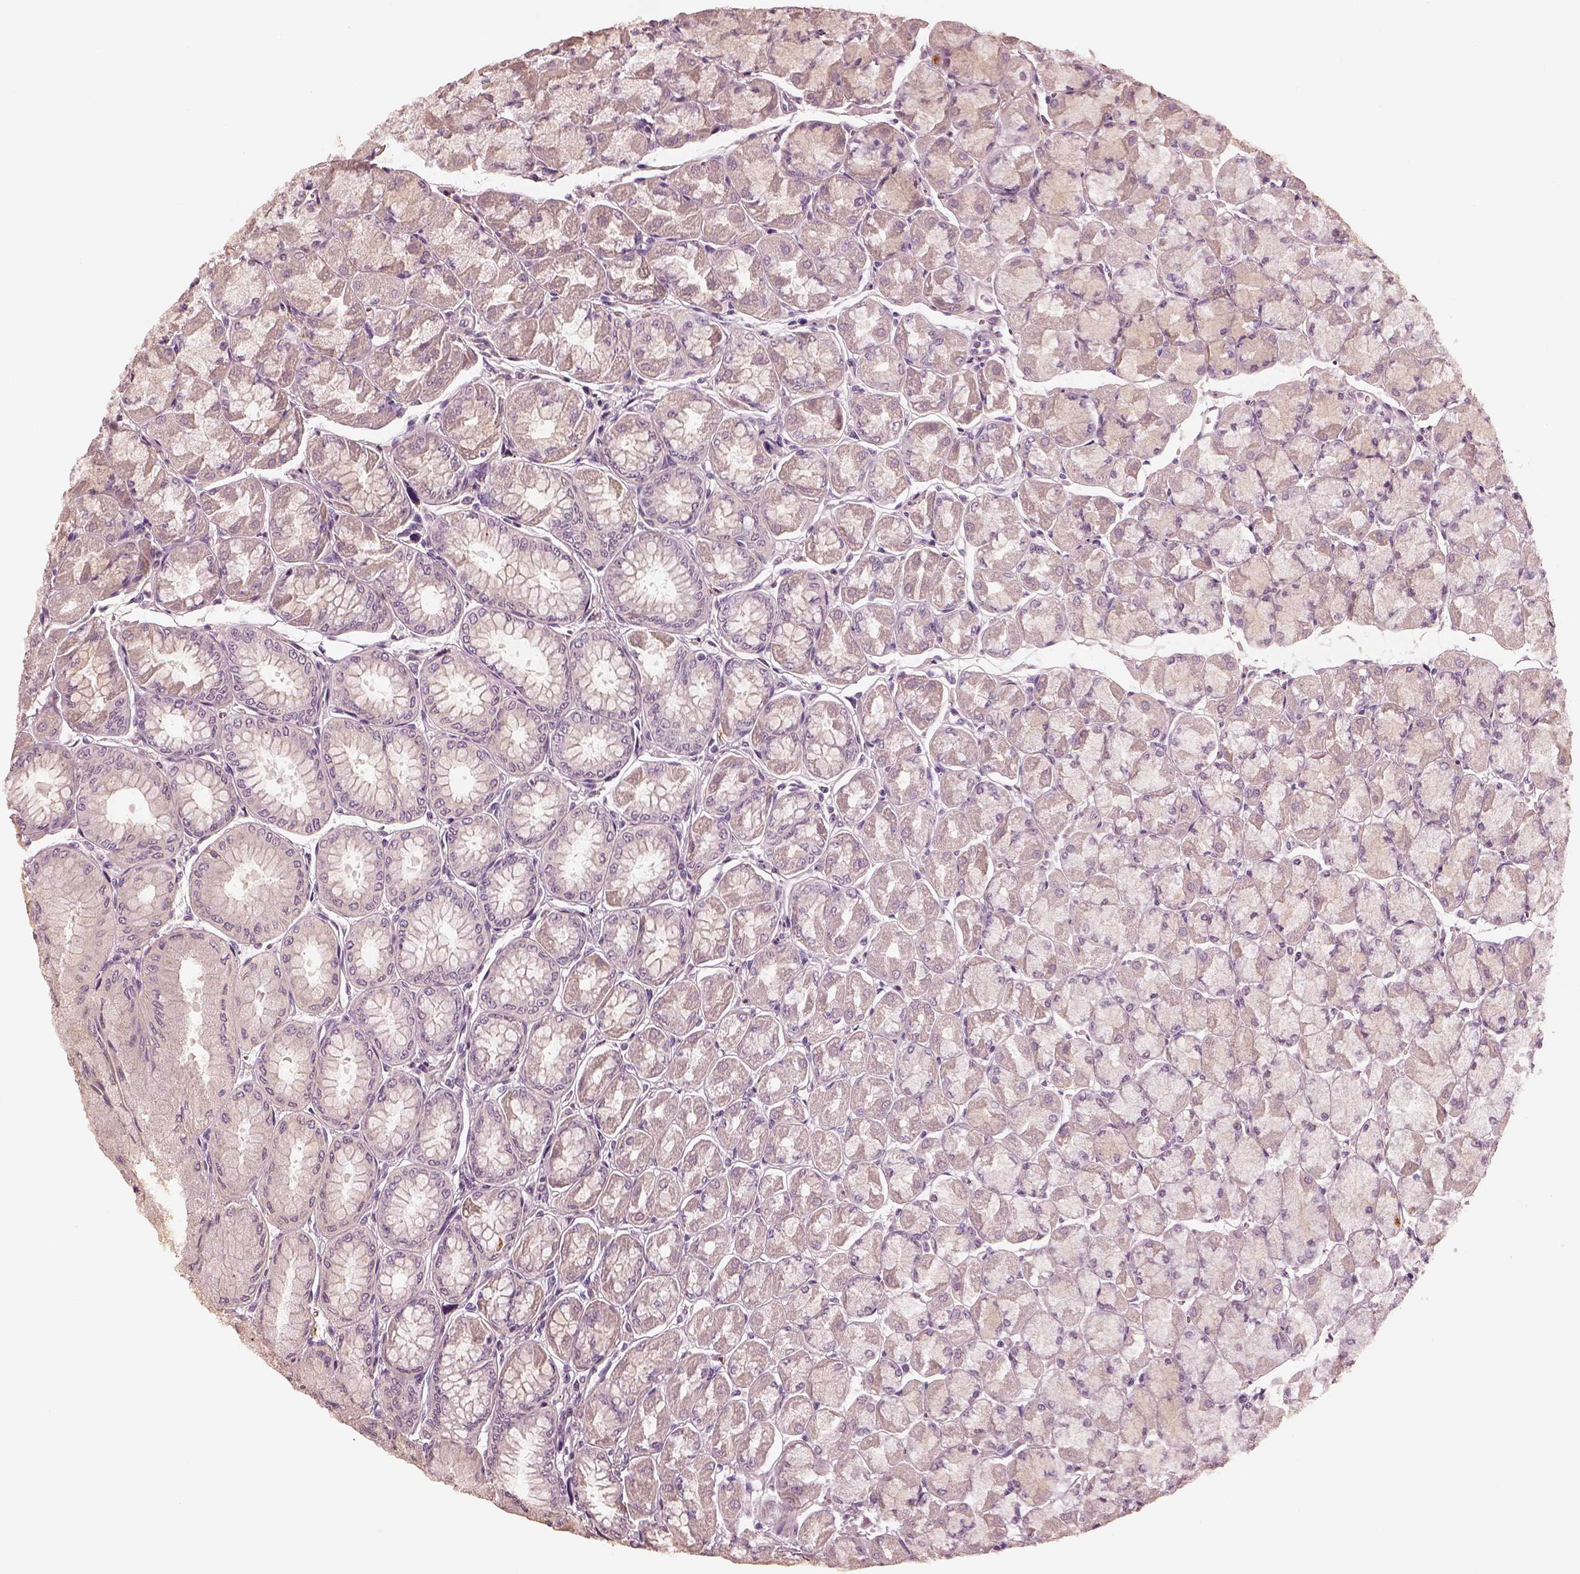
{"staining": {"intensity": "negative", "quantity": "none", "location": "none"}, "tissue": "stomach", "cell_type": "Glandular cells", "image_type": "normal", "snomed": [{"axis": "morphology", "description": "Normal tissue, NOS"}, {"axis": "topography", "description": "Stomach, upper"}], "caption": "A histopathology image of human stomach is negative for staining in glandular cells. (DAB (3,3'-diaminobenzidine) immunohistochemistry (IHC) with hematoxylin counter stain).", "gene": "RS1", "patient": {"sex": "male", "age": 60}}